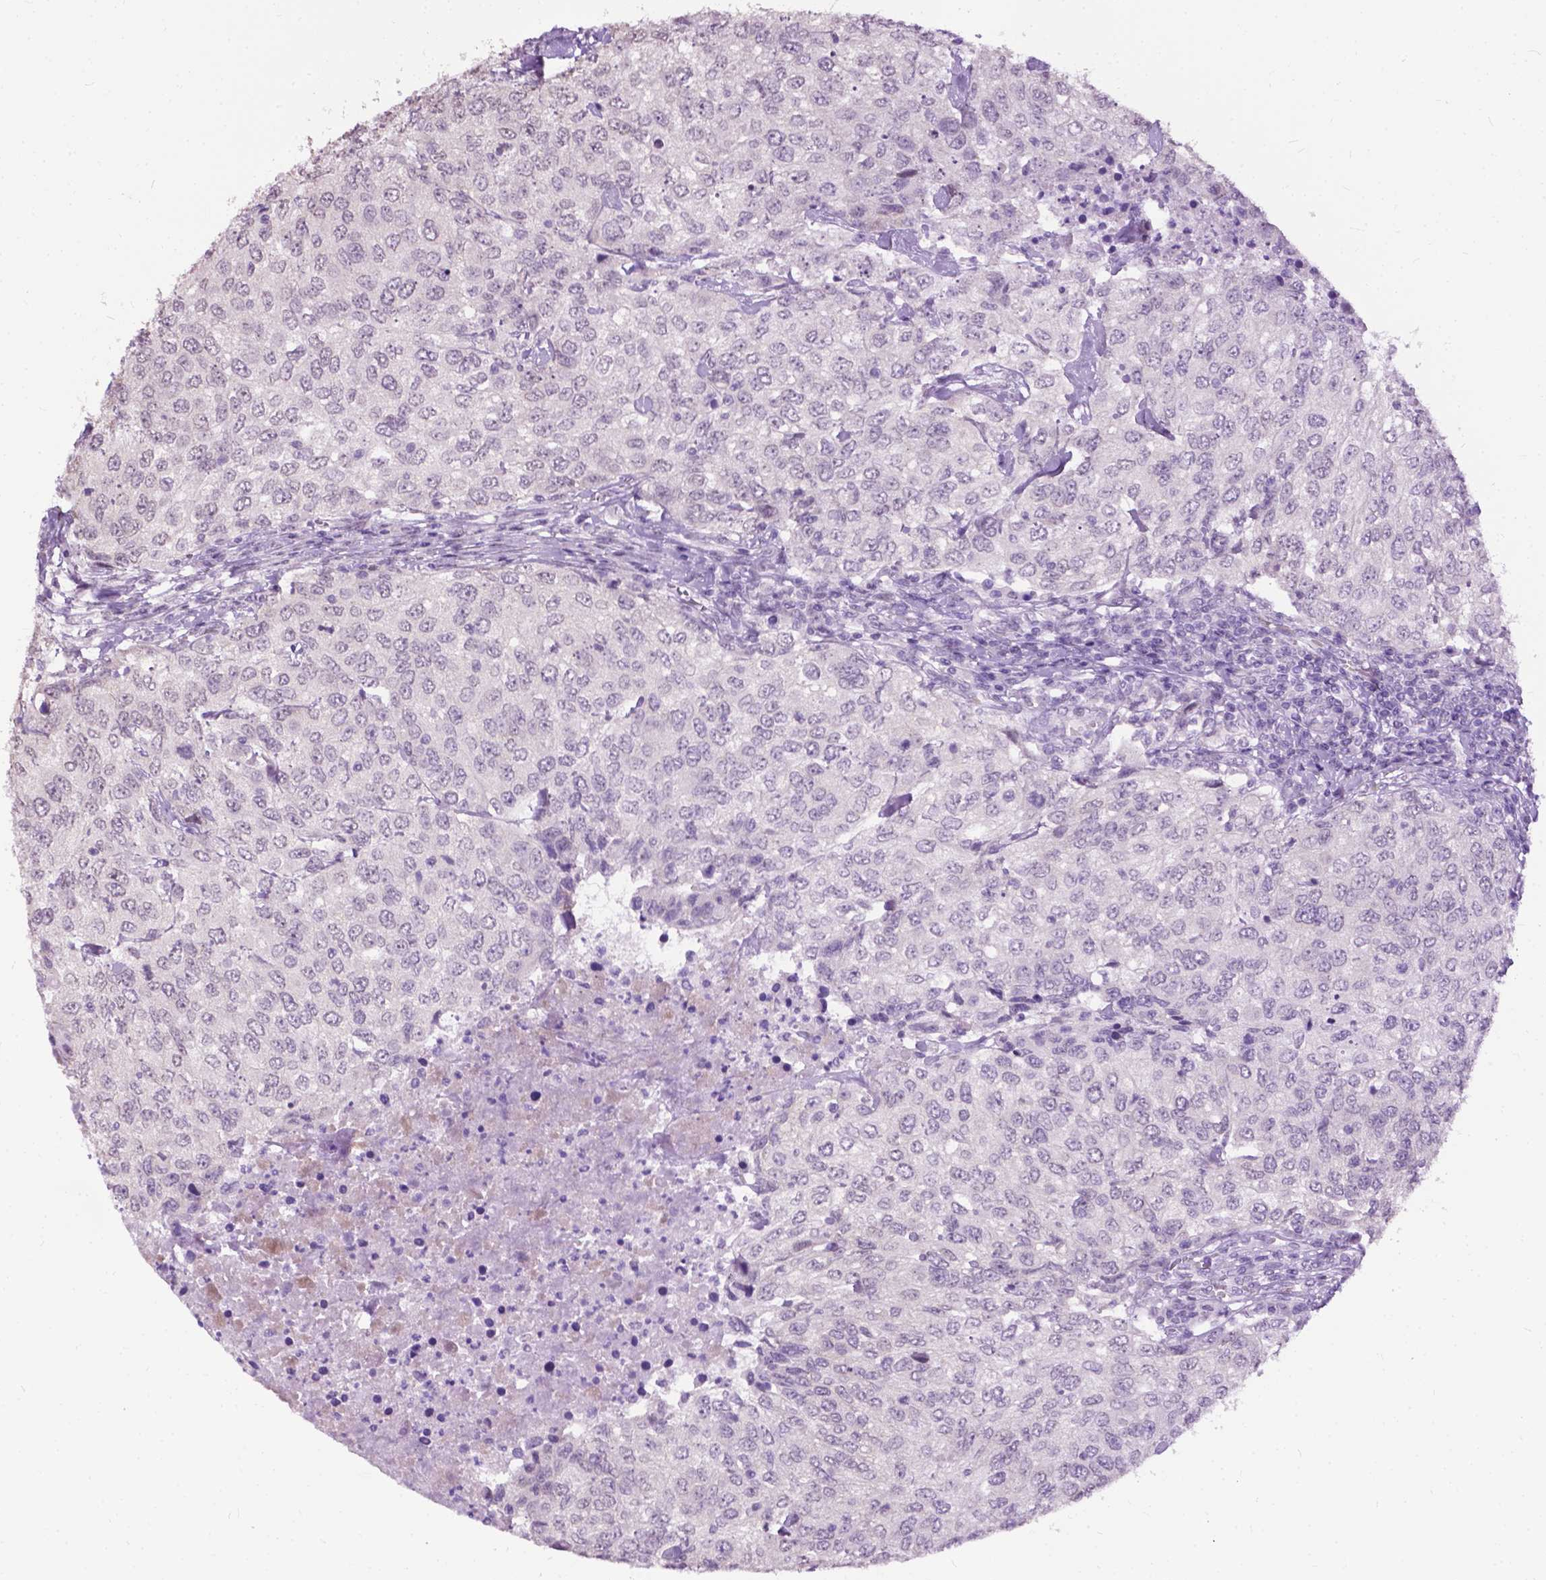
{"staining": {"intensity": "negative", "quantity": "none", "location": "none"}, "tissue": "urothelial cancer", "cell_type": "Tumor cells", "image_type": "cancer", "snomed": [{"axis": "morphology", "description": "Urothelial carcinoma, High grade"}, {"axis": "topography", "description": "Urinary bladder"}], "caption": "The photomicrograph exhibits no staining of tumor cells in urothelial cancer. Nuclei are stained in blue.", "gene": "GPR37L1", "patient": {"sex": "female", "age": 78}}